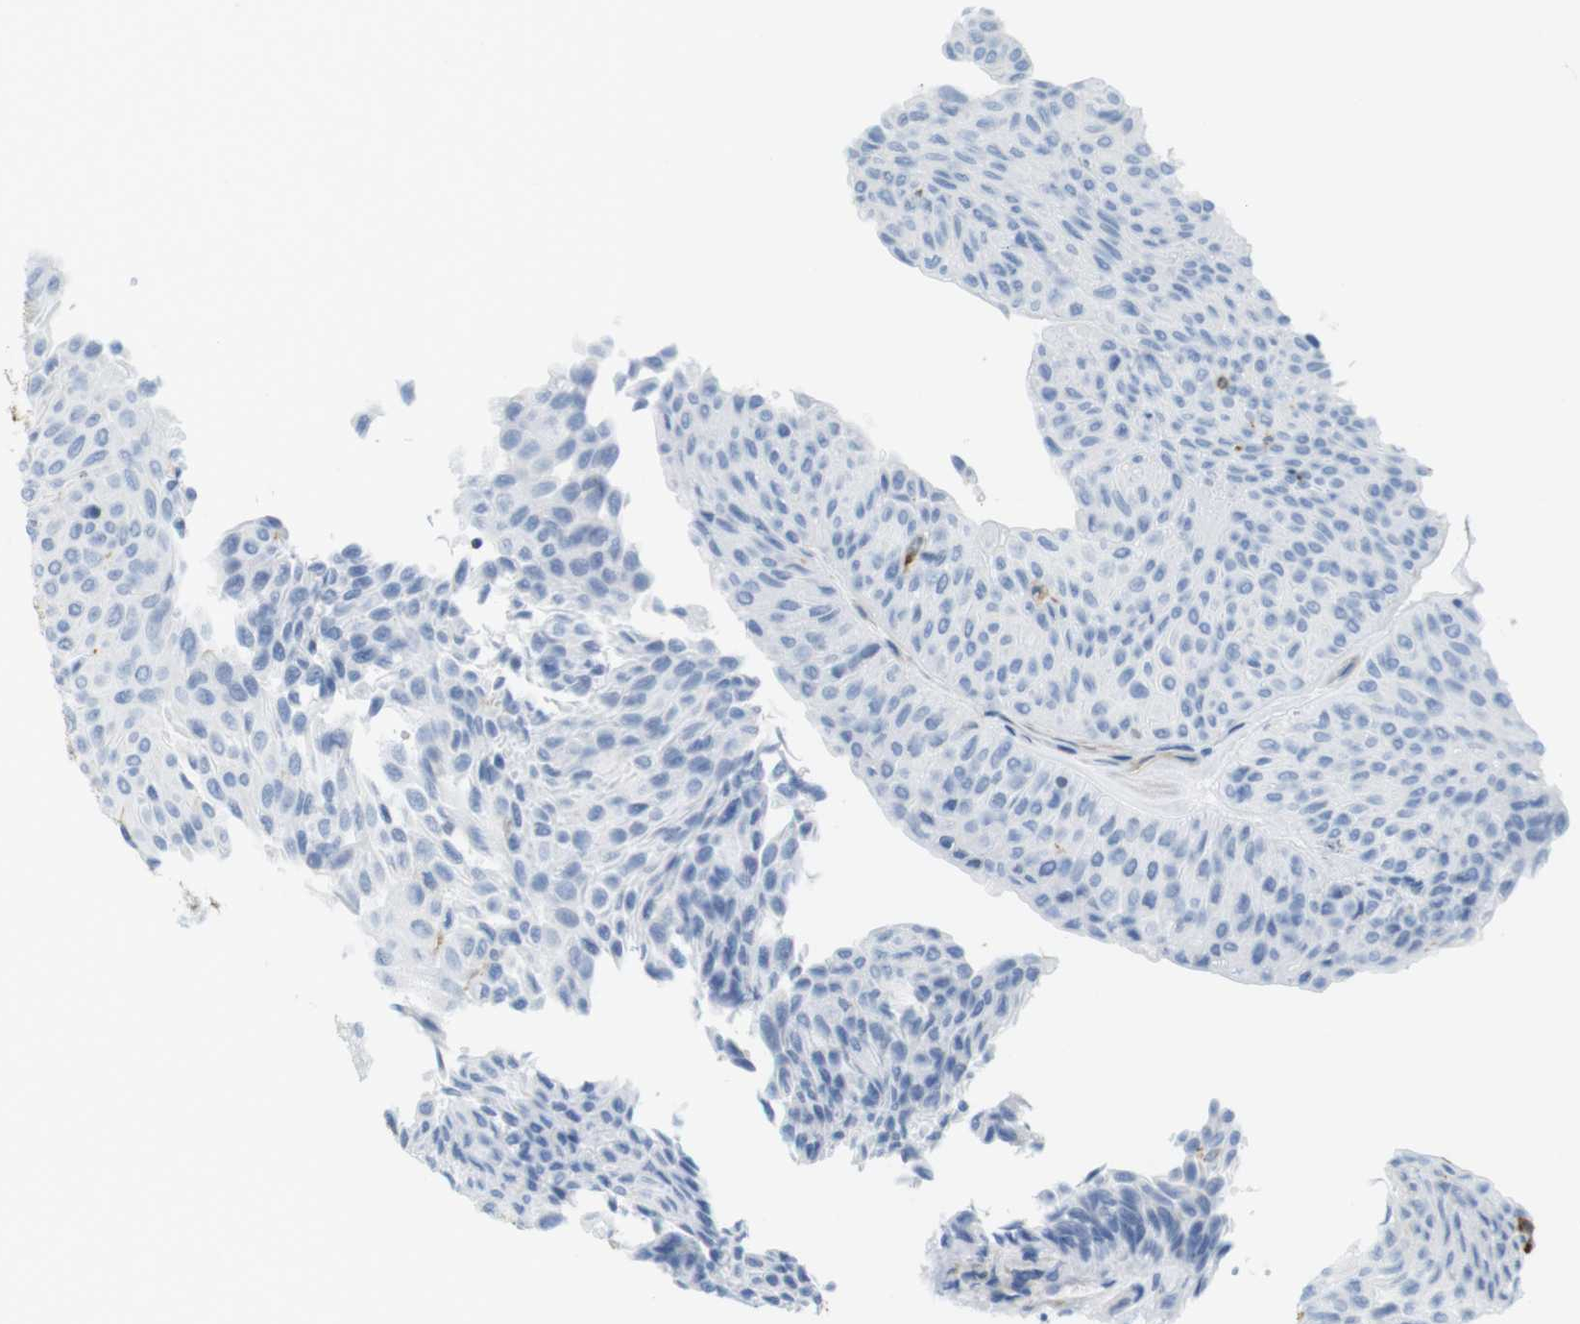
{"staining": {"intensity": "negative", "quantity": "none", "location": "none"}, "tissue": "urothelial cancer", "cell_type": "Tumor cells", "image_type": "cancer", "snomed": [{"axis": "morphology", "description": "Urothelial carcinoma, Low grade"}, {"axis": "topography", "description": "Urinary bladder"}], "caption": "Immunohistochemistry (IHC) of urothelial cancer exhibits no positivity in tumor cells.", "gene": "MS4A10", "patient": {"sex": "male", "age": 78}}